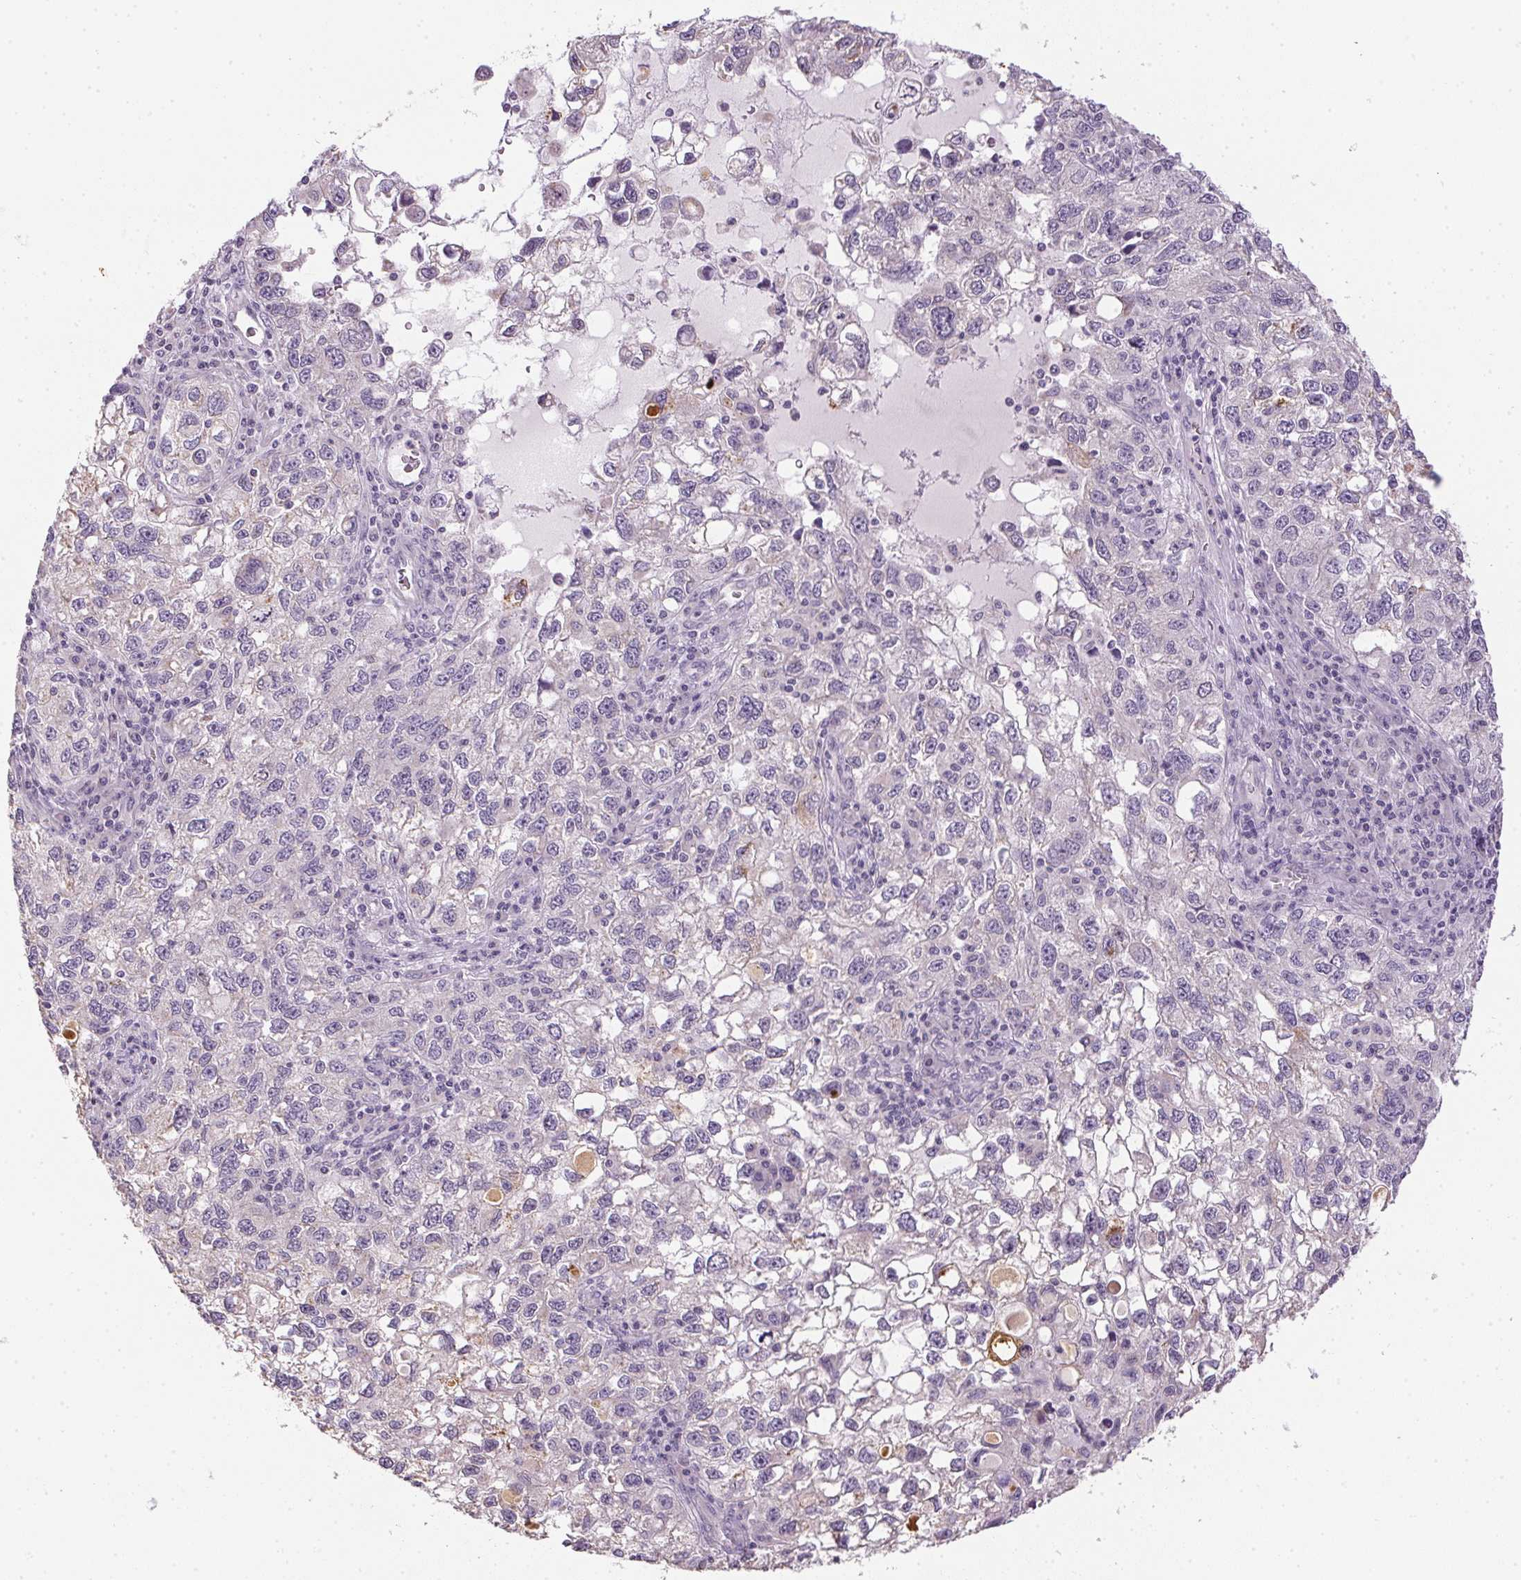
{"staining": {"intensity": "negative", "quantity": "none", "location": "none"}, "tissue": "cervical cancer", "cell_type": "Tumor cells", "image_type": "cancer", "snomed": [{"axis": "morphology", "description": "Squamous cell carcinoma, NOS"}, {"axis": "topography", "description": "Cervix"}], "caption": "A micrograph of human cervical cancer is negative for staining in tumor cells.", "gene": "SPACA9", "patient": {"sex": "female", "age": 55}}